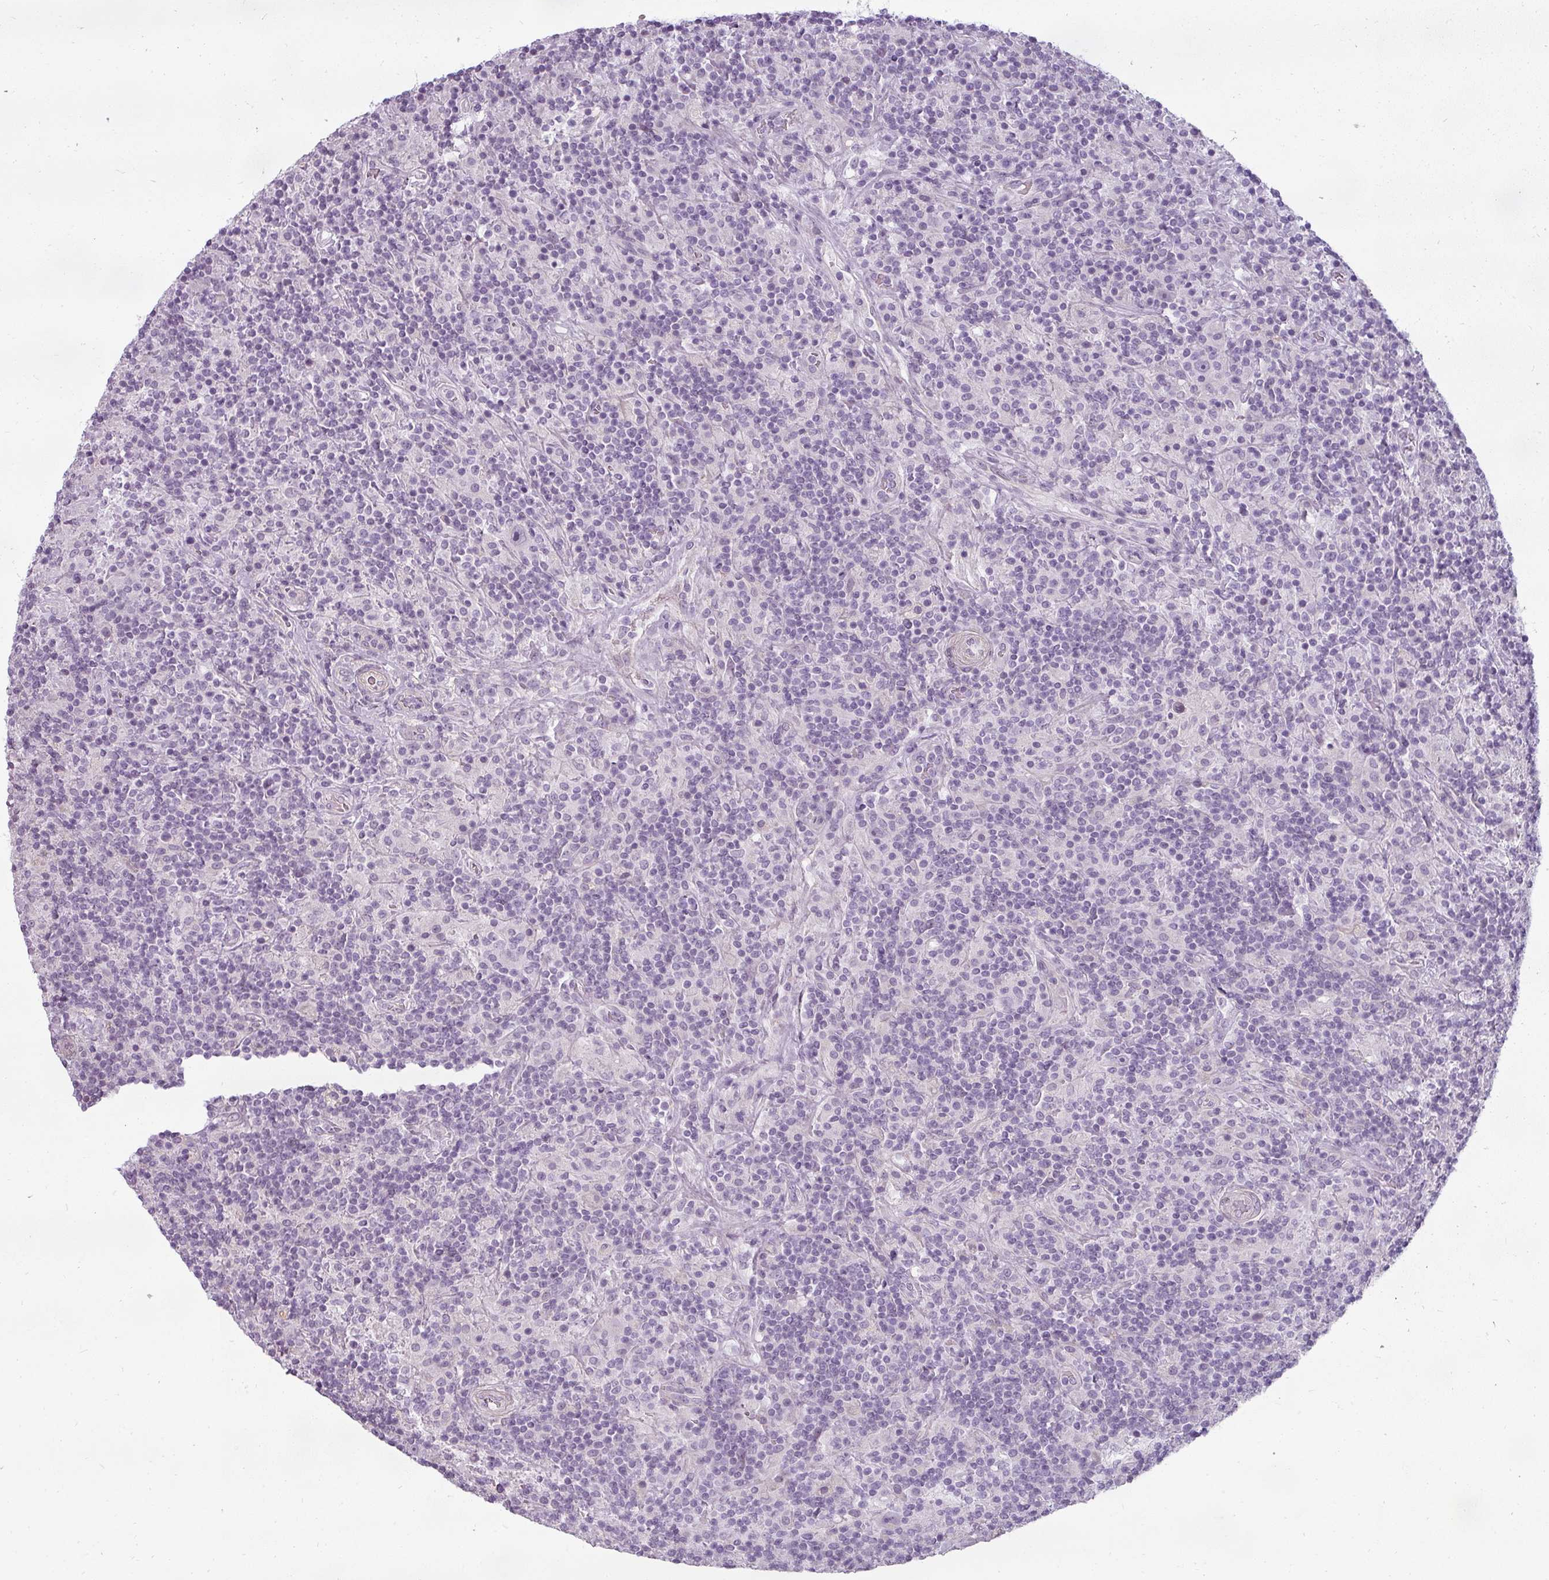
{"staining": {"intensity": "negative", "quantity": "none", "location": "none"}, "tissue": "lymphoma", "cell_type": "Tumor cells", "image_type": "cancer", "snomed": [{"axis": "morphology", "description": "Hodgkin's disease, NOS"}, {"axis": "topography", "description": "Lymph node"}], "caption": "Tumor cells show no significant positivity in Hodgkin's disease.", "gene": "ASB1", "patient": {"sex": "male", "age": 70}}